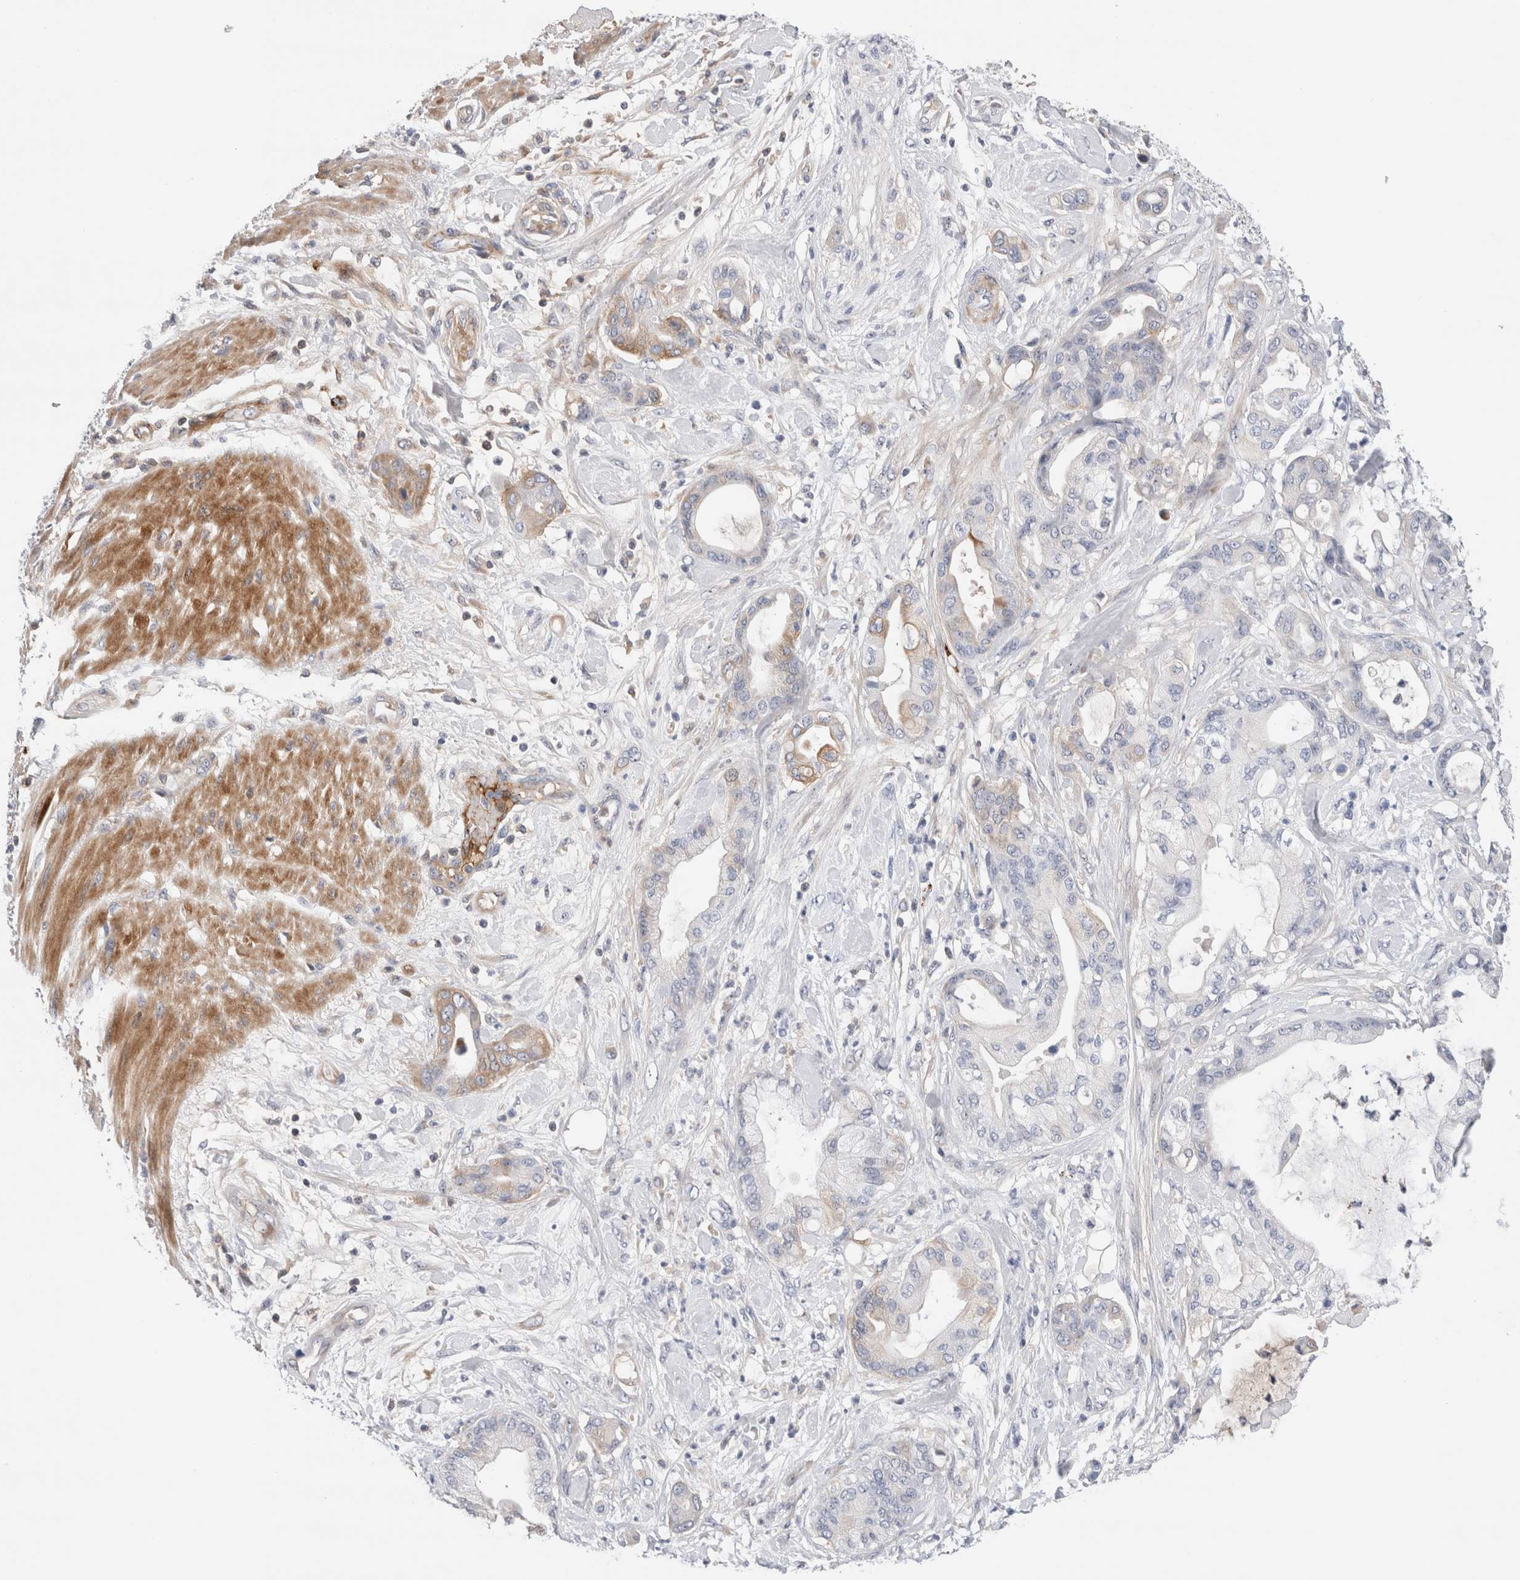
{"staining": {"intensity": "moderate", "quantity": "<25%", "location": "cytoplasmic/membranous"}, "tissue": "pancreatic cancer", "cell_type": "Tumor cells", "image_type": "cancer", "snomed": [{"axis": "morphology", "description": "Adenocarcinoma, NOS"}, {"axis": "morphology", "description": "Adenocarcinoma, metastatic, NOS"}, {"axis": "topography", "description": "Lymph node"}, {"axis": "topography", "description": "Pancreas"}, {"axis": "topography", "description": "Duodenum"}], "caption": "Protein expression analysis of pancreatic adenocarcinoma reveals moderate cytoplasmic/membranous staining in approximately <25% of tumor cells. The protein of interest is stained brown, and the nuclei are stained in blue (DAB (3,3'-diaminobenzidine) IHC with brightfield microscopy, high magnification).", "gene": "ECHDC2", "patient": {"sex": "female", "age": 64}}